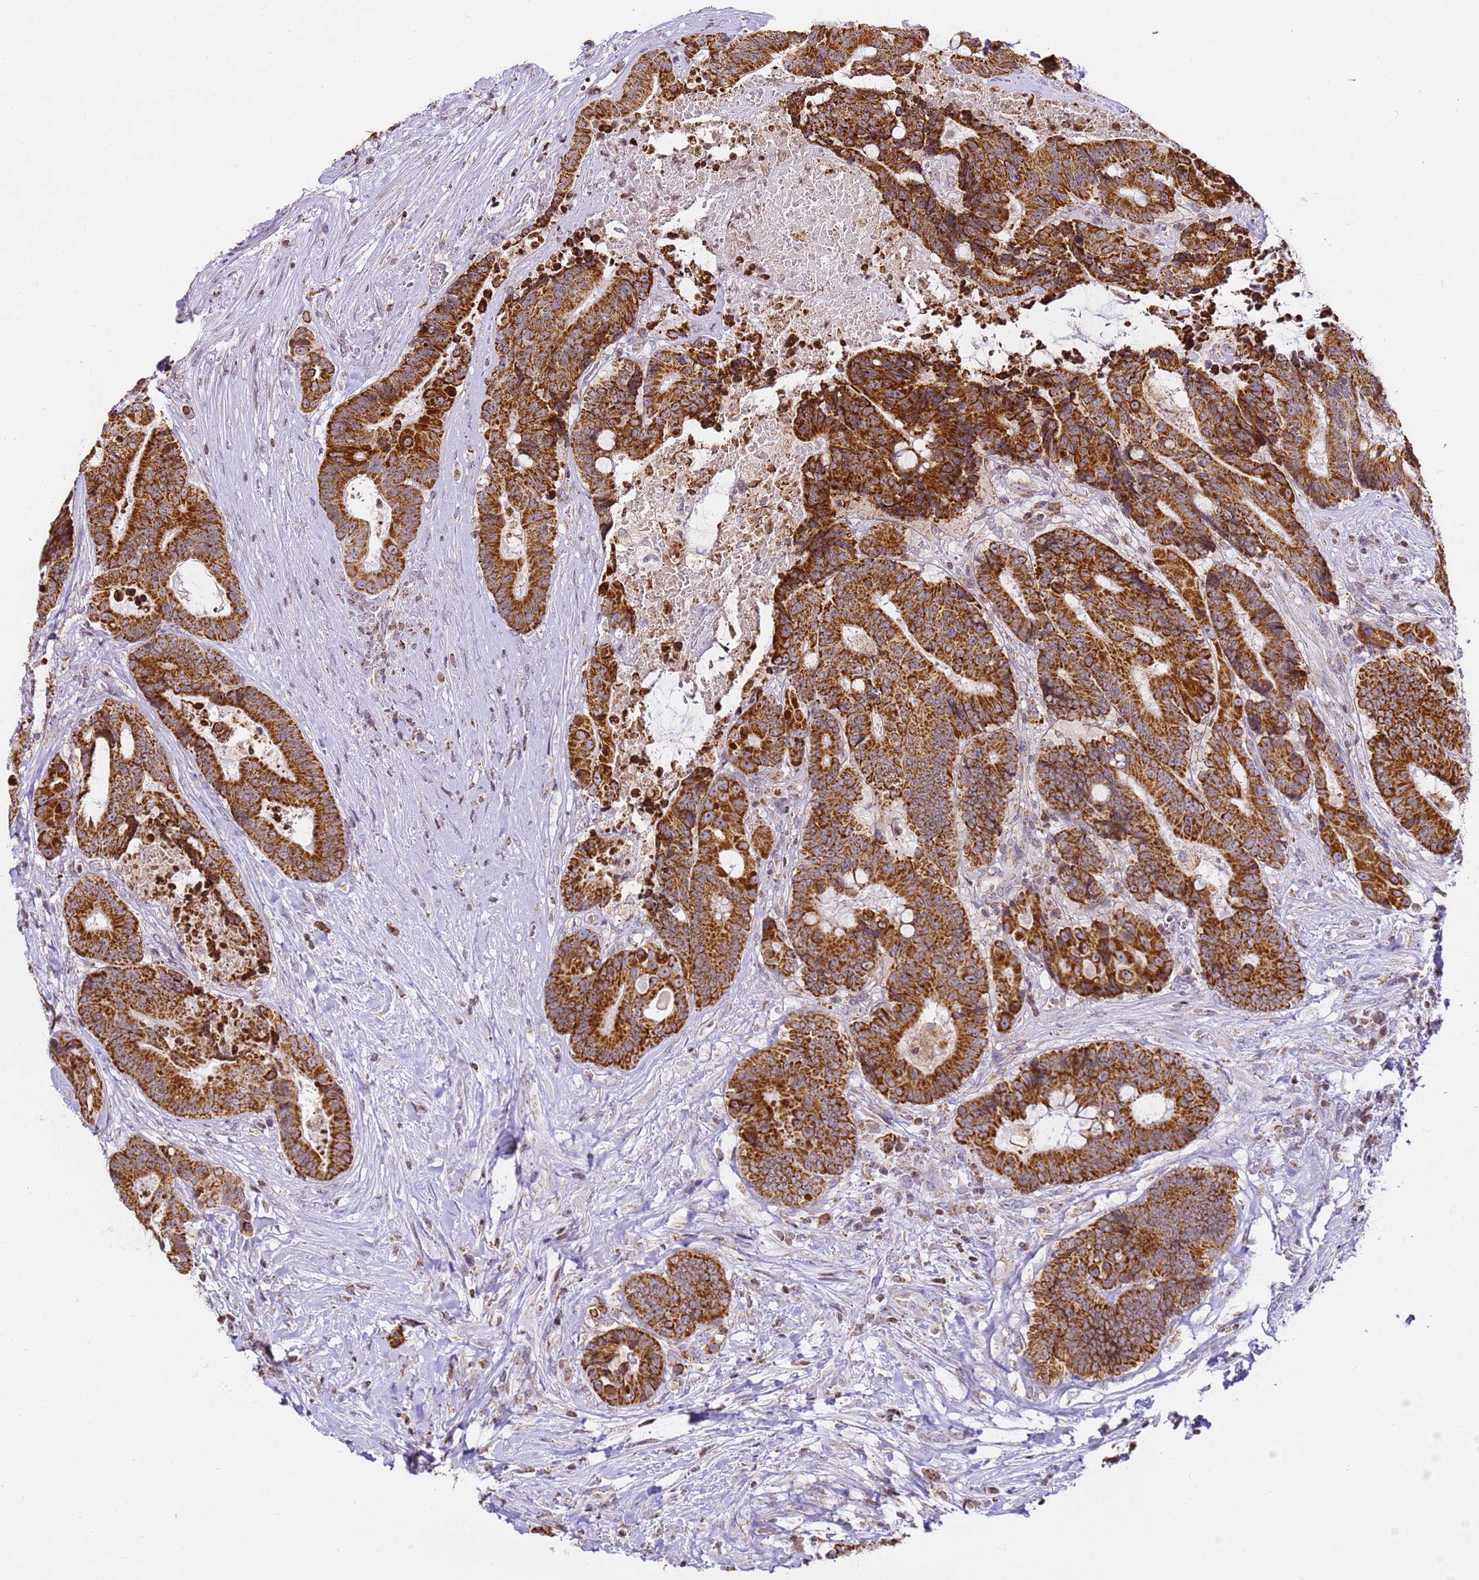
{"staining": {"intensity": "strong", "quantity": ">75%", "location": "cytoplasmic/membranous"}, "tissue": "colorectal cancer", "cell_type": "Tumor cells", "image_type": "cancer", "snomed": [{"axis": "morphology", "description": "Adenocarcinoma, NOS"}, {"axis": "topography", "description": "Rectum"}], "caption": "There is high levels of strong cytoplasmic/membranous positivity in tumor cells of adenocarcinoma (colorectal), as demonstrated by immunohistochemical staining (brown color).", "gene": "HSPE1", "patient": {"sex": "male", "age": 69}}